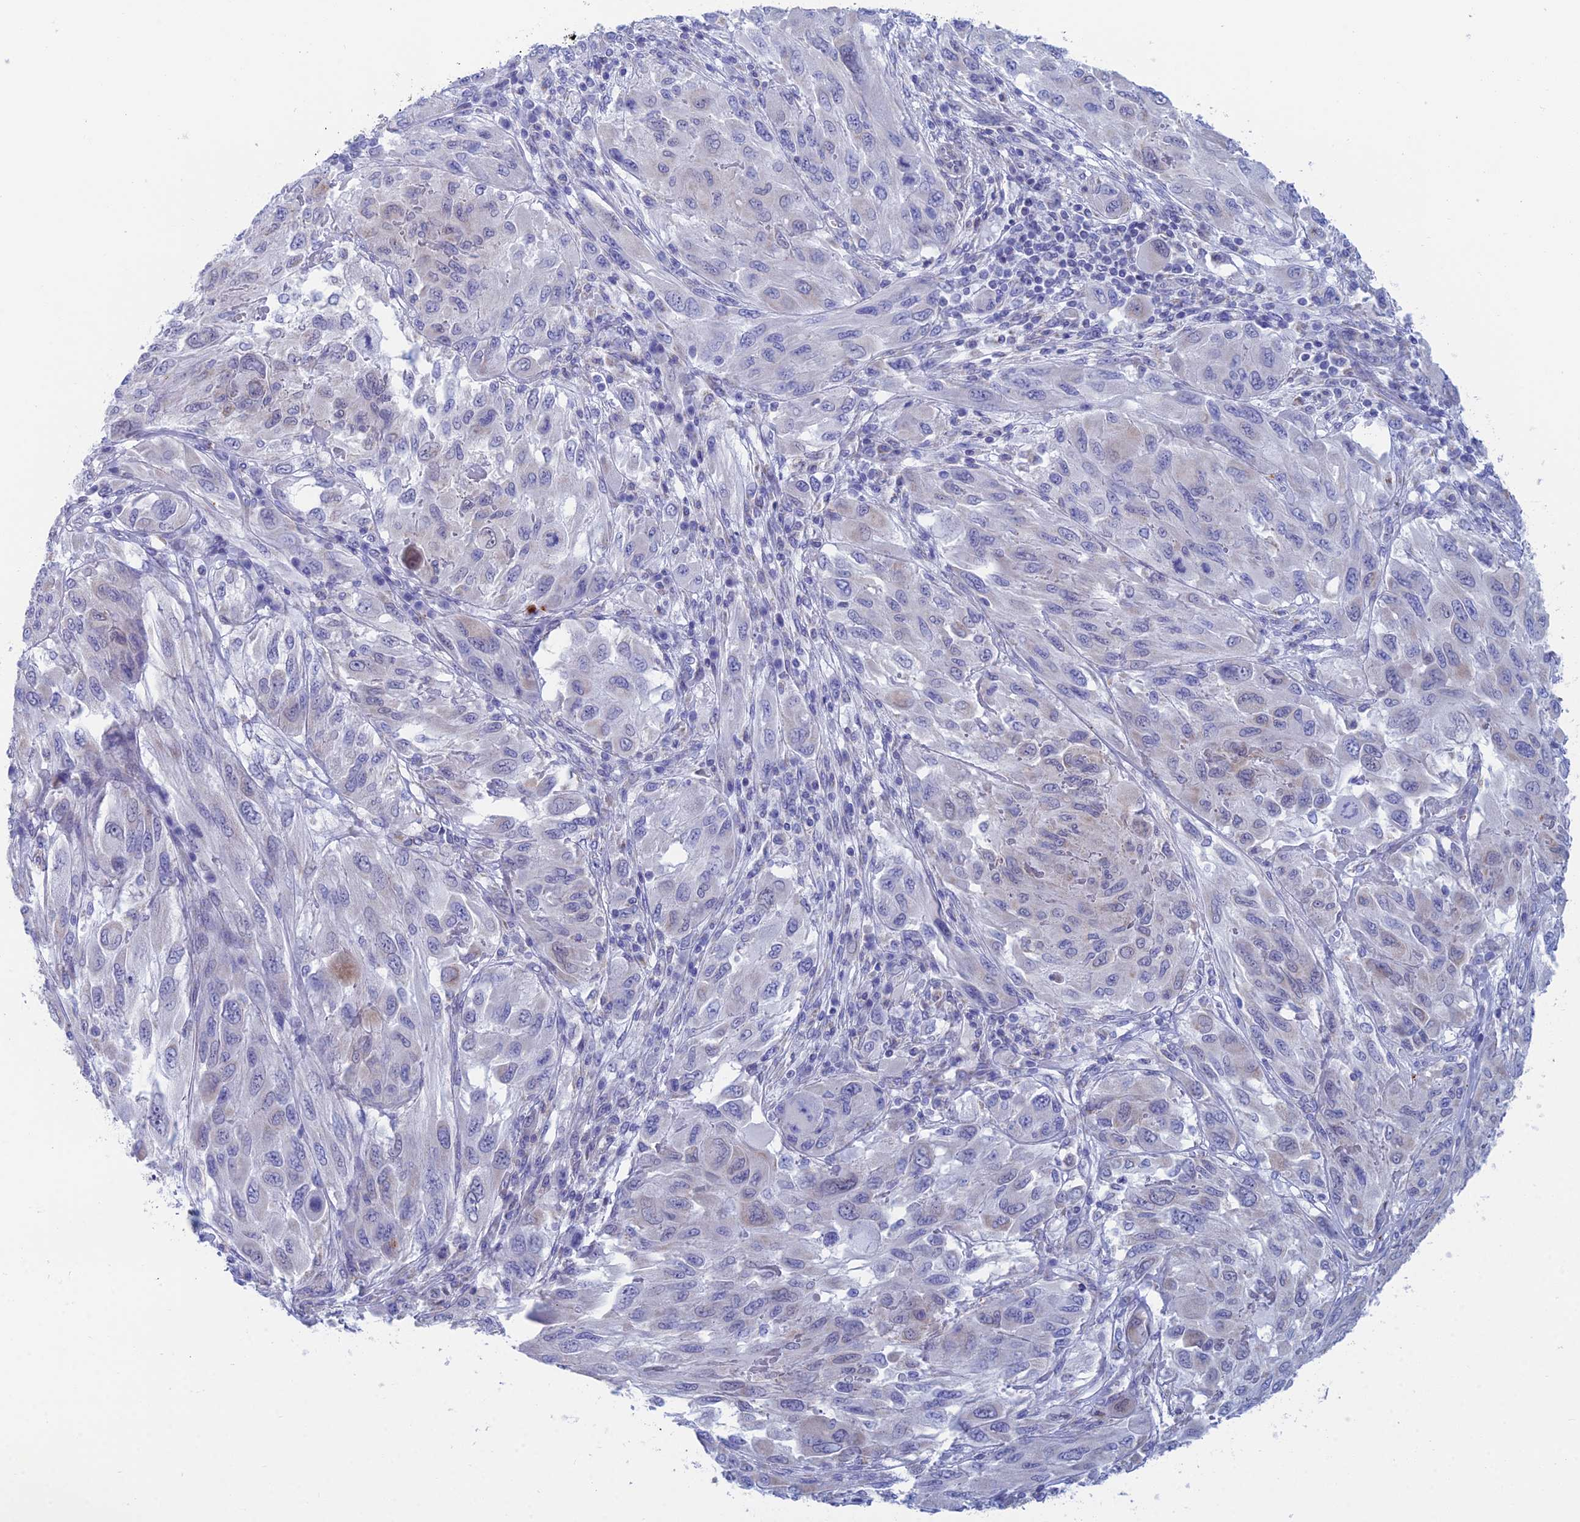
{"staining": {"intensity": "negative", "quantity": "none", "location": "none"}, "tissue": "melanoma", "cell_type": "Tumor cells", "image_type": "cancer", "snomed": [{"axis": "morphology", "description": "Malignant melanoma, NOS"}, {"axis": "topography", "description": "Skin"}], "caption": "Protein analysis of melanoma reveals no significant positivity in tumor cells.", "gene": "CFAP210", "patient": {"sex": "female", "age": 91}}